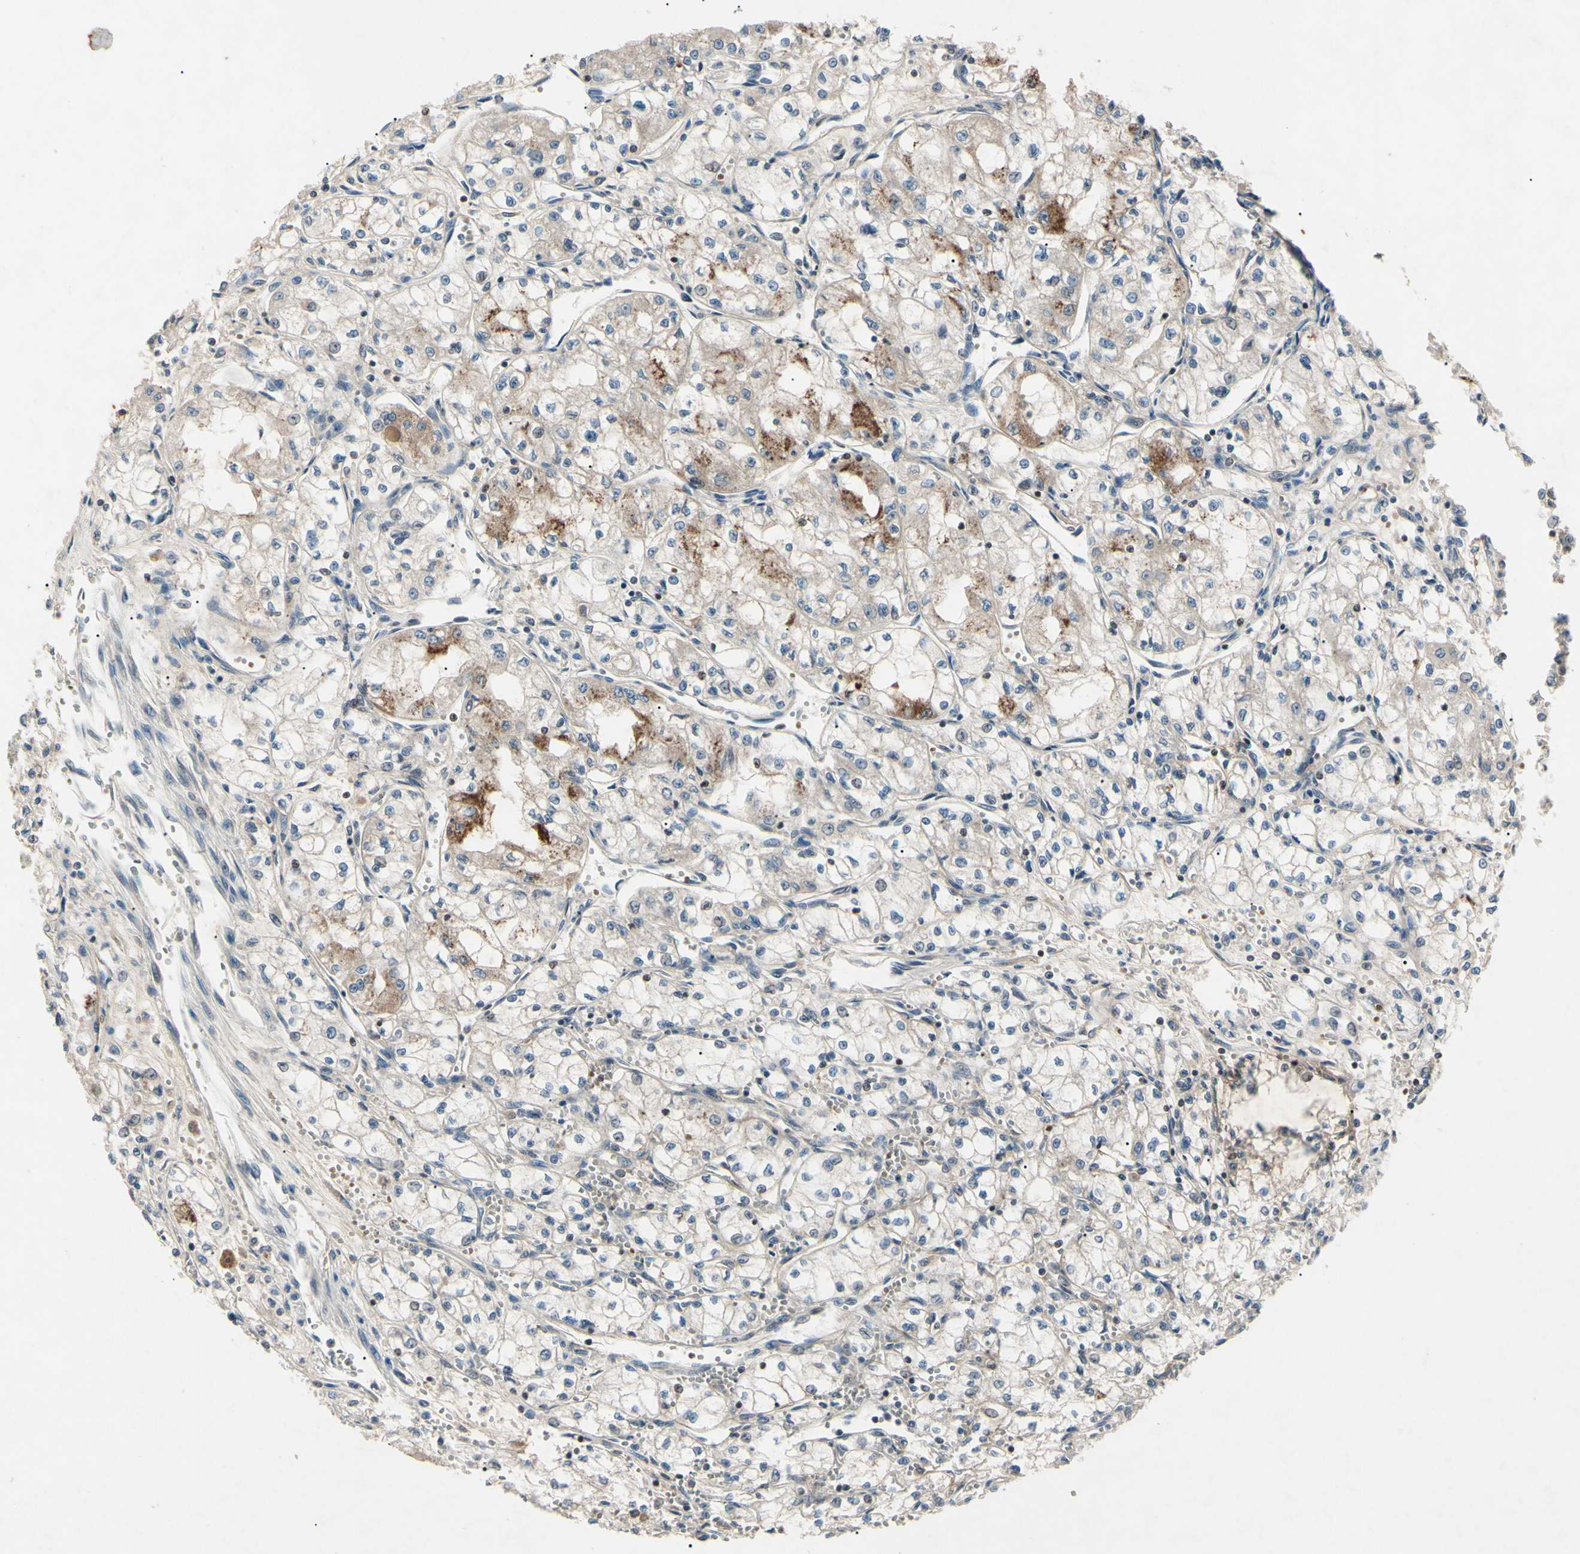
{"staining": {"intensity": "moderate", "quantity": "<25%", "location": "cytoplasmic/membranous"}, "tissue": "renal cancer", "cell_type": "Tumor cells", "image_type": "cancer", "snomed": [{"axis": "morphology", "description": "Normal tissue, NOS"}, {"axis": "morphology", "description": "Adenocarcinoma, NOS"}, {"axis": "topography", "description": "Kidney"}], "caption": "Renal adenocarcinoma stained with IHC shows moderate cytoplasmic/membranous staining in approximately <25% of tumor cells.", "gene": "AEBP1", "patient": {"sex": "male", "age": 59}}